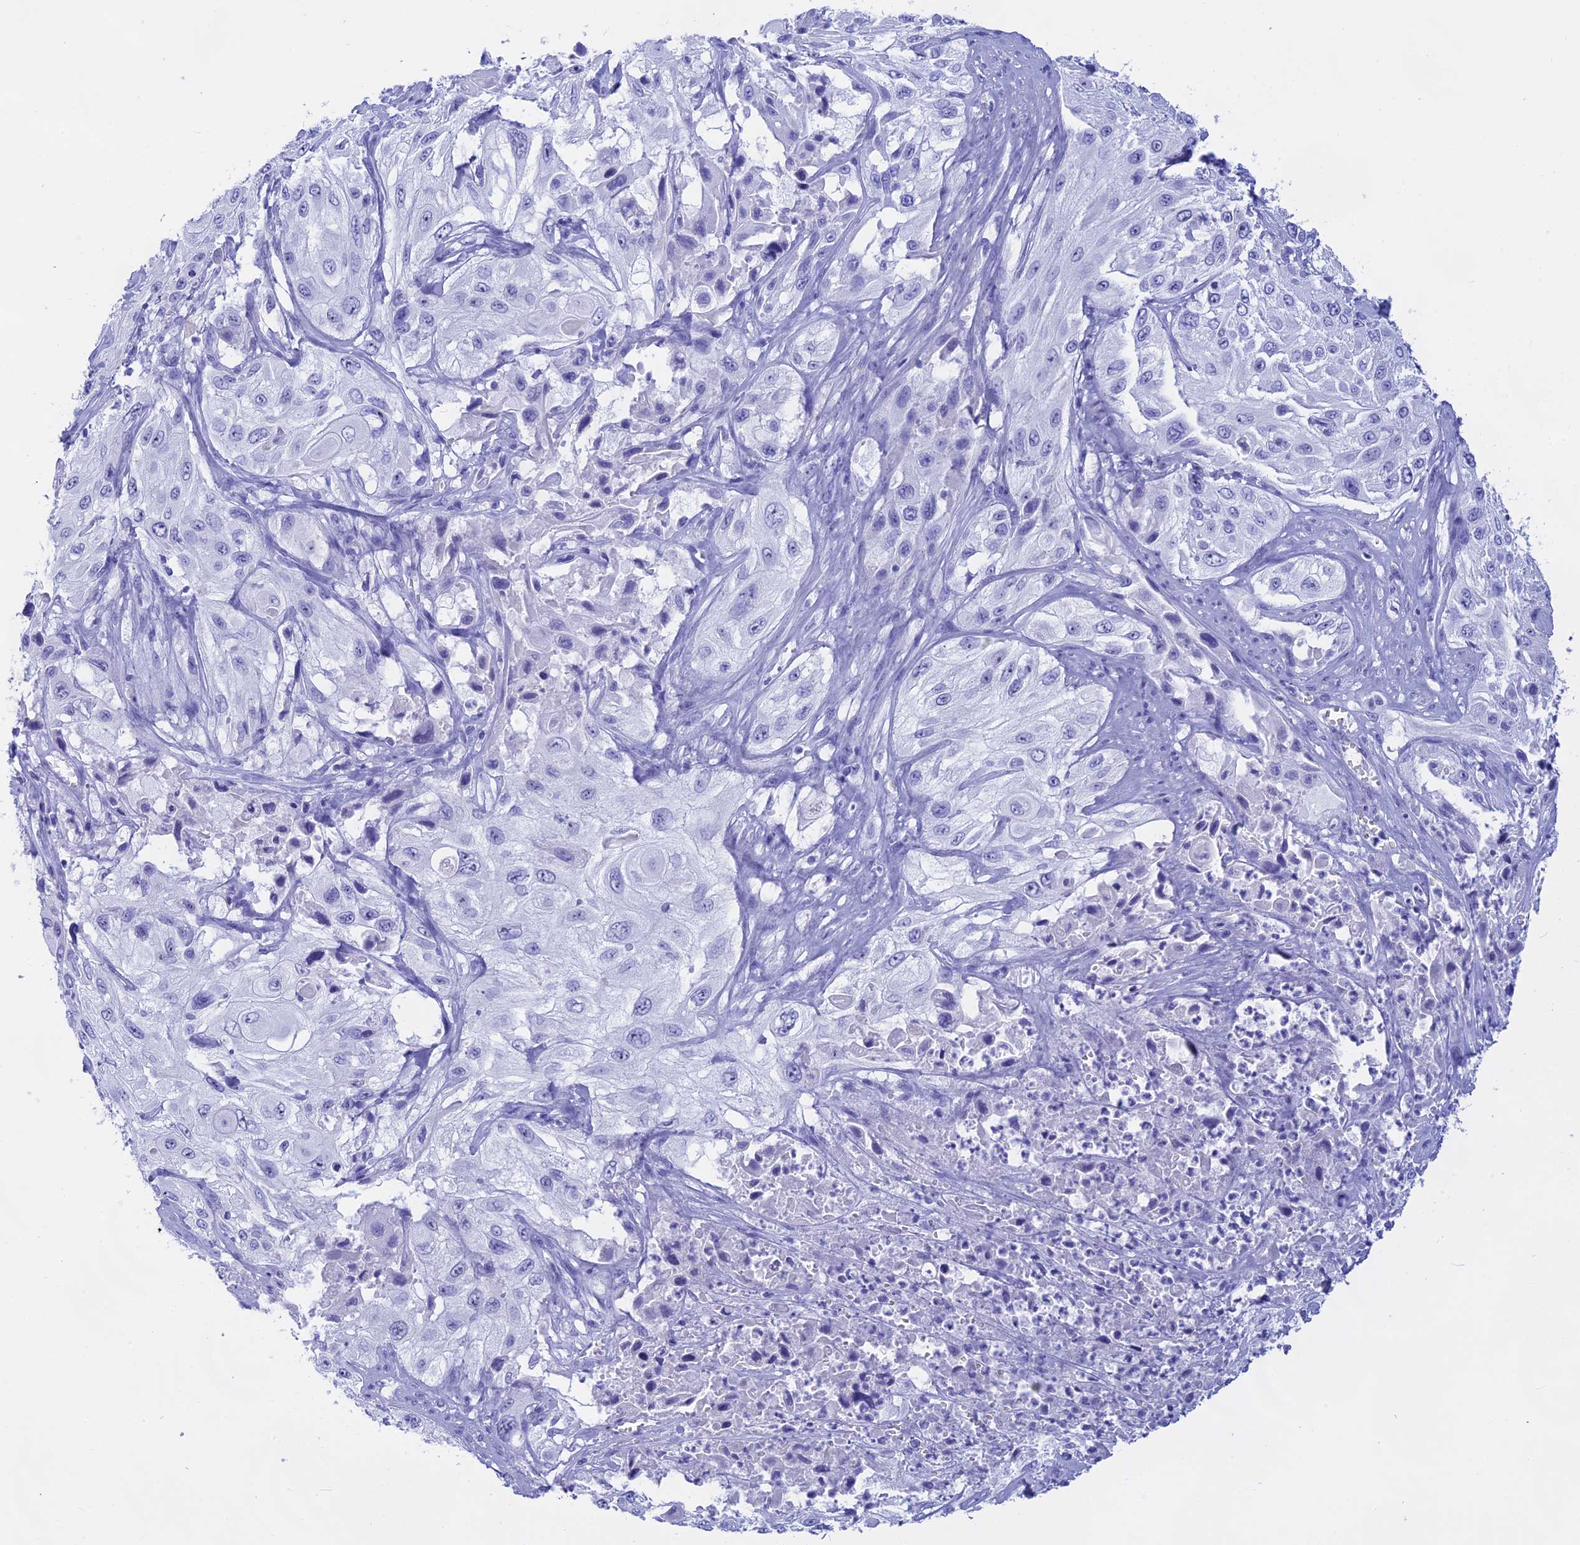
{"staining": {"intensity": "negative", "quantity": "none", "location": "none"}, "tissue": "cervical cancer", "cell_type": "Tumor cells", "image_type": "cancer", "snomed": [{"axis": "morphology", "description": "Squamous cell carcinoma, NOS"}, {"axis": "topography", "description": "Cervix"}], "caption": "High magnification brightfield microscopy of squamous cell carcinoma (cervical) stained with DAB (3,3'-diaminobenzidine) (brown) and counterstained with hematoxylin (blue): tumor cells show no significant positivity.", "gene": "ISCA1", "patient": {"sex": "female", "age": 42}}